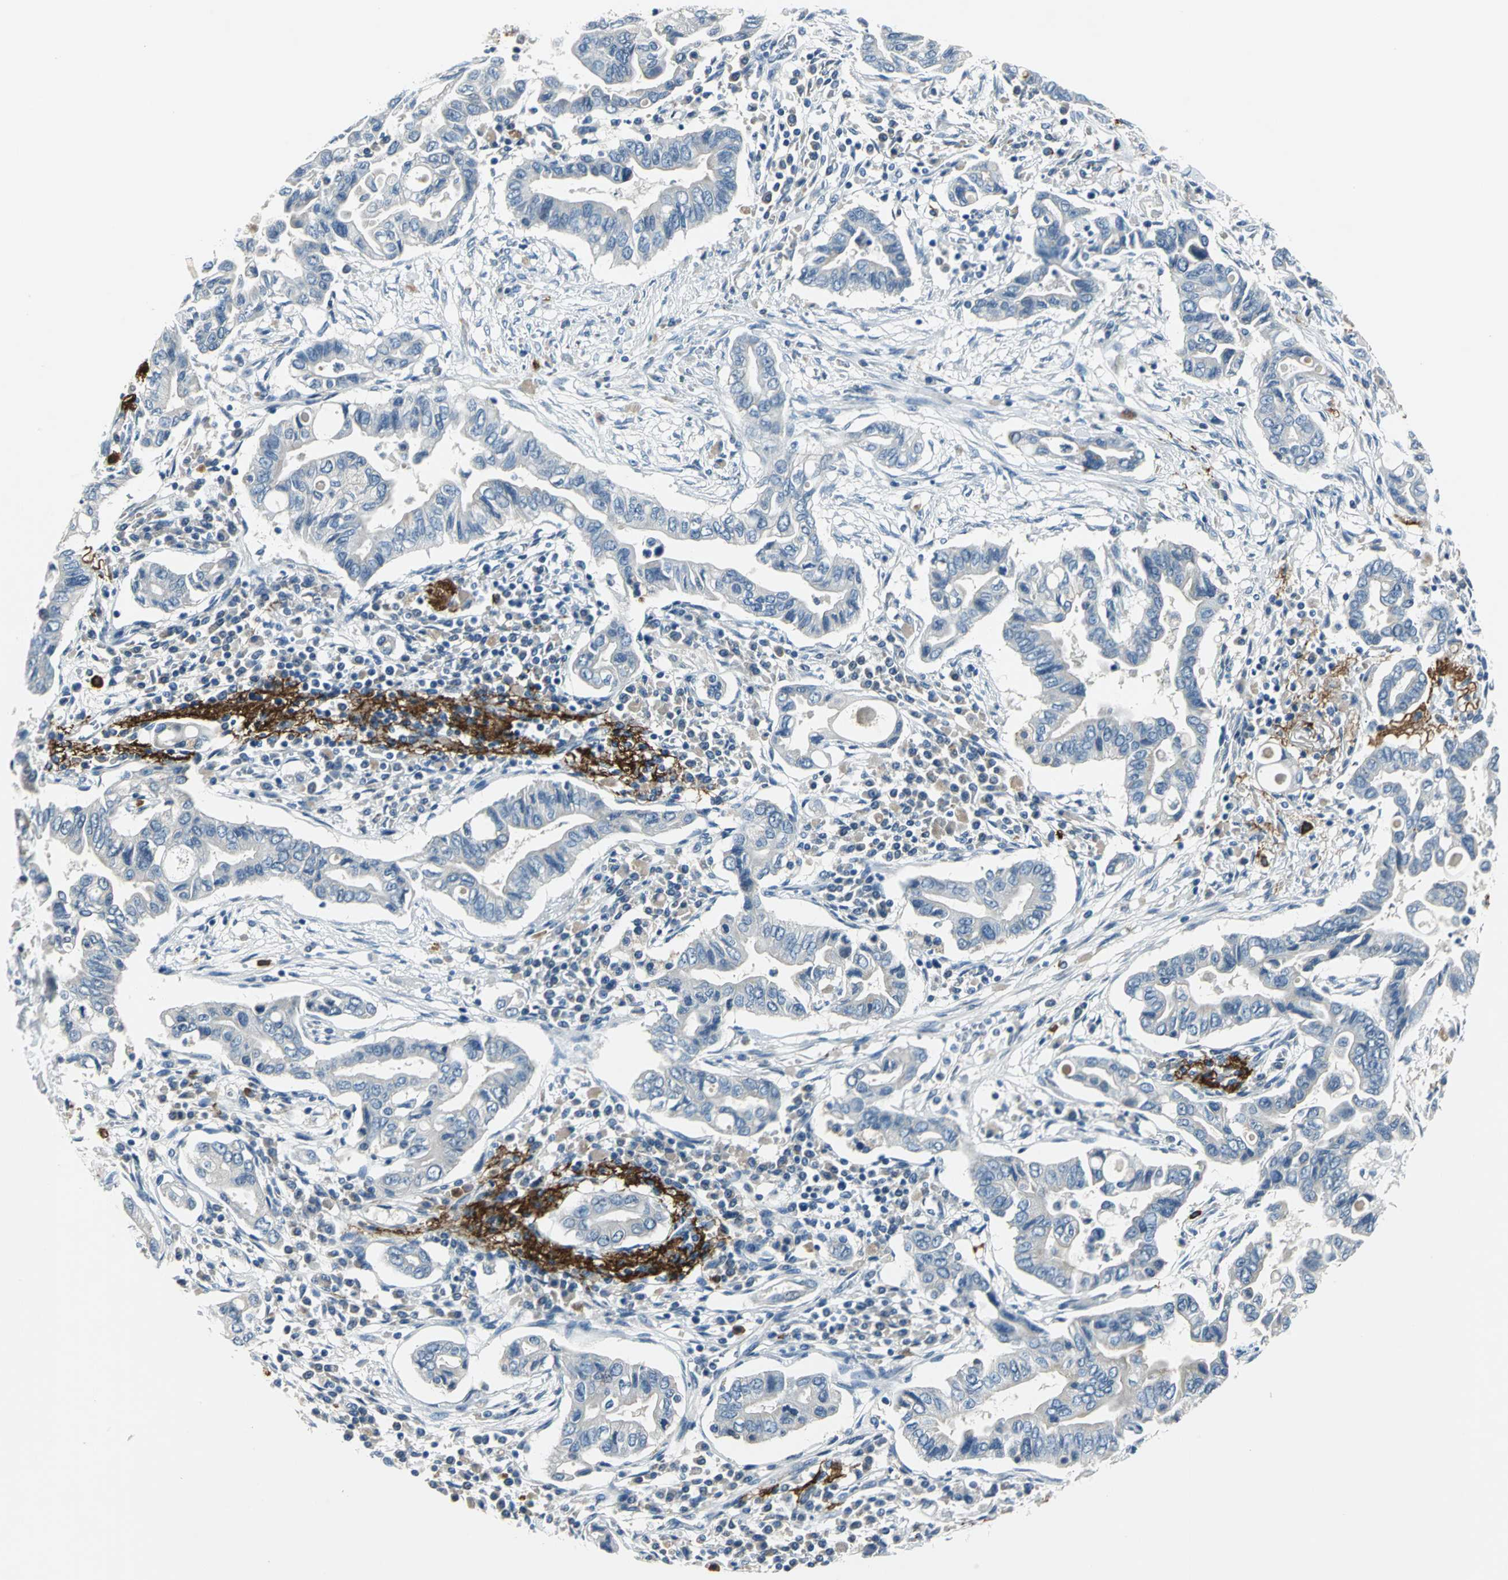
{"staining": {"intensity": "negative", "quantity": "none", "location": "none"}, "tissue": "pancreatic cancer", "cell_type": "Tumor cells", "image_type": "cancer", "snomed": [{"axis": "morphology", "description": "Adenocarcinoma, NOS"}, {"axis": "topography", "description": "Pancreas"}], "caption": "An immunohistochemistry (IHC) photomicrograph of adenocarcinoma (pancreatic) is shown. There is no staining in tumor cells of adenocarcinoma (pancreatic).", "gene": "SLC16A7", "patient": {"sex": "female", "age": 57}}